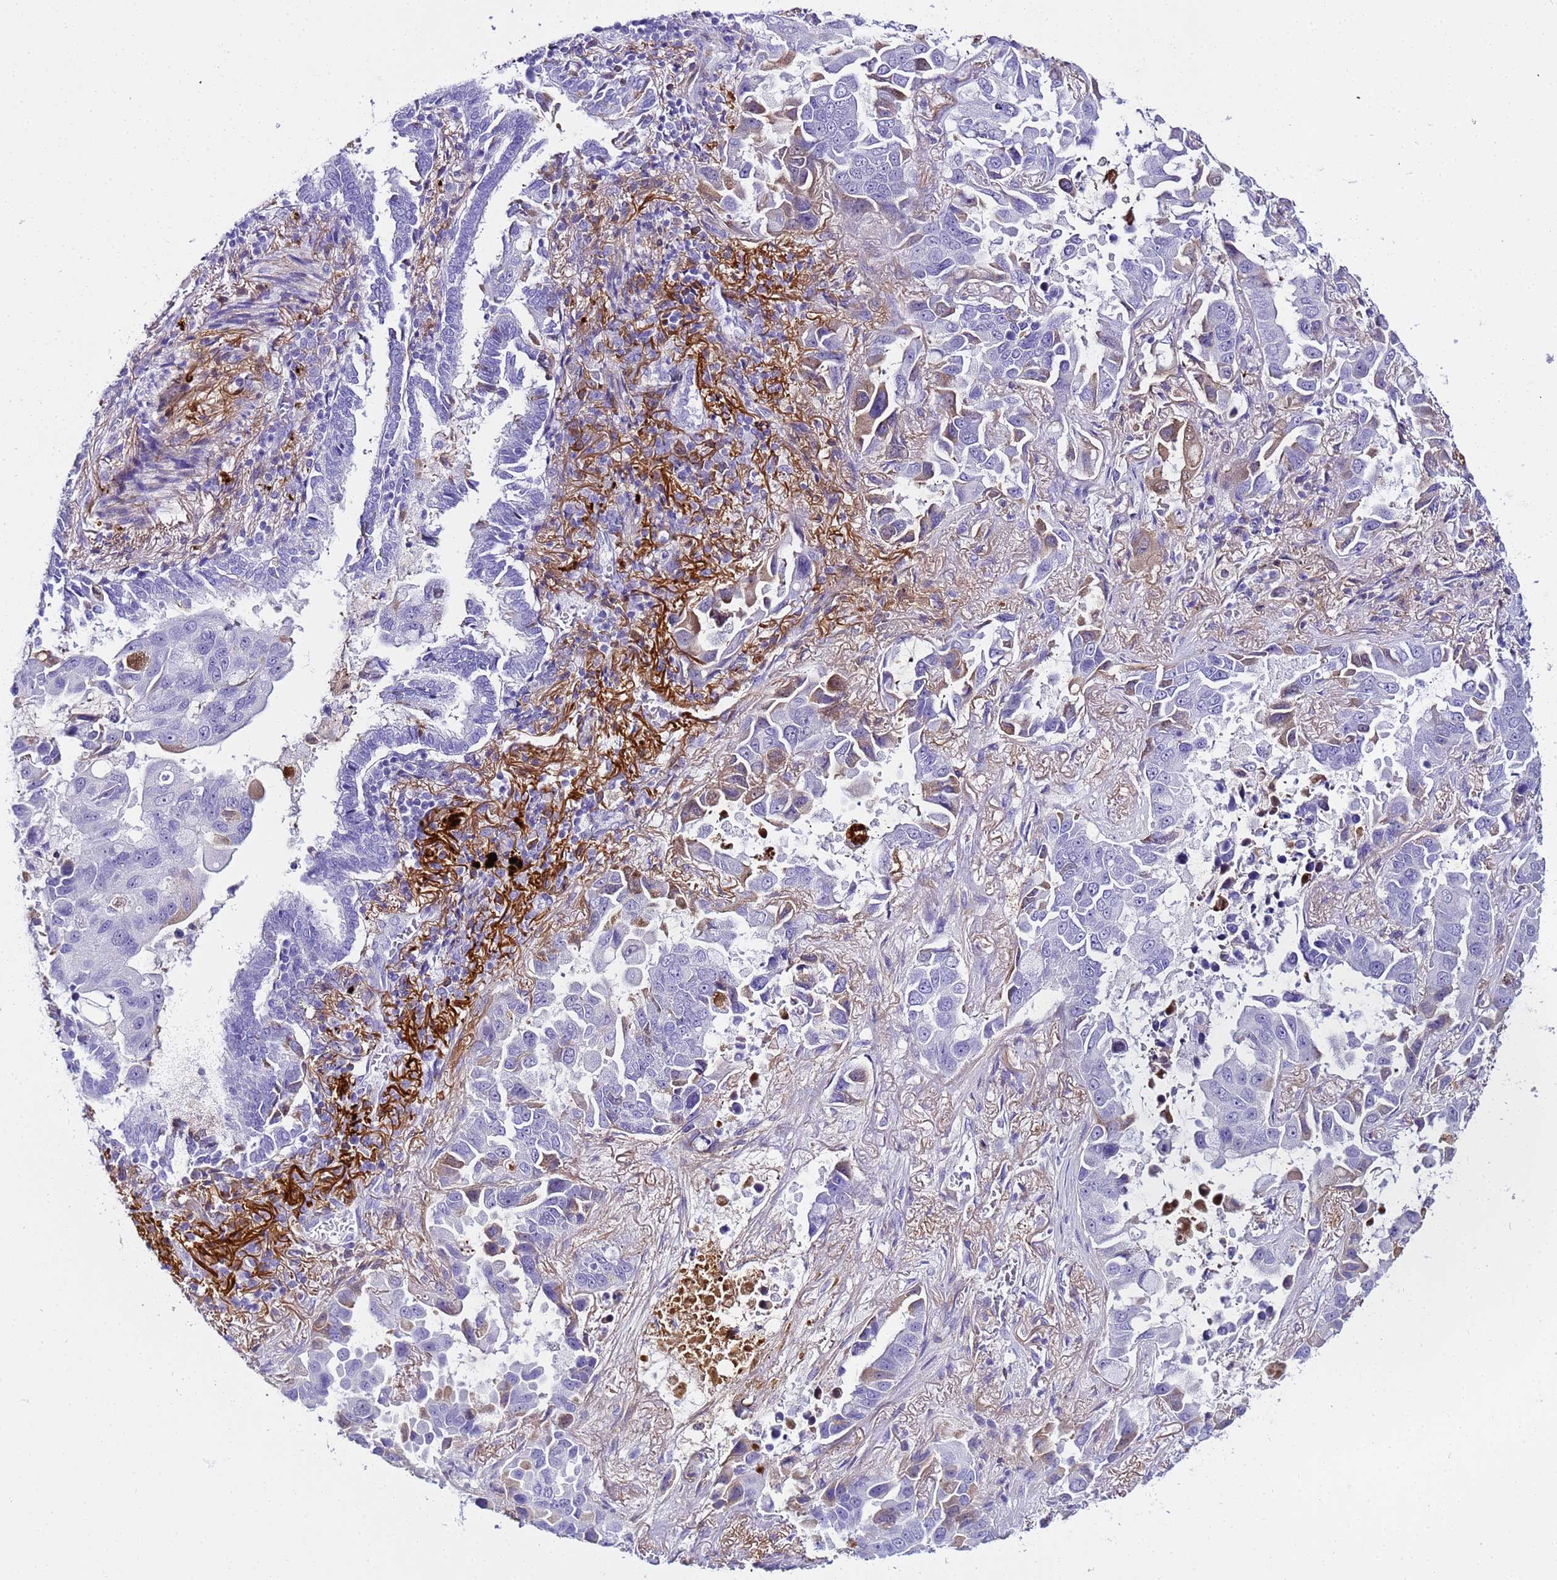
{"staining": {"intensity": "moderate", "quantity": "<25%", "location": "cytoplasmic/membranous"}, "tissue": "lung cancer", "cell_type": "Tumor cells", "image_type": "cancer", "snomed": [{"axis": "morphology", "description": "Adenocarcinoma, NOS"}, {"axis": "topography", "description": "Lung"}], "caption": "The micrograph exhibits a brown stain indicating the presence of a protein in the cytoplasmic/membranous of tumor cells in lung adenocarcinoma.", "gene": "CFHR2", "patient": {"sex": "male", "age": 64}}